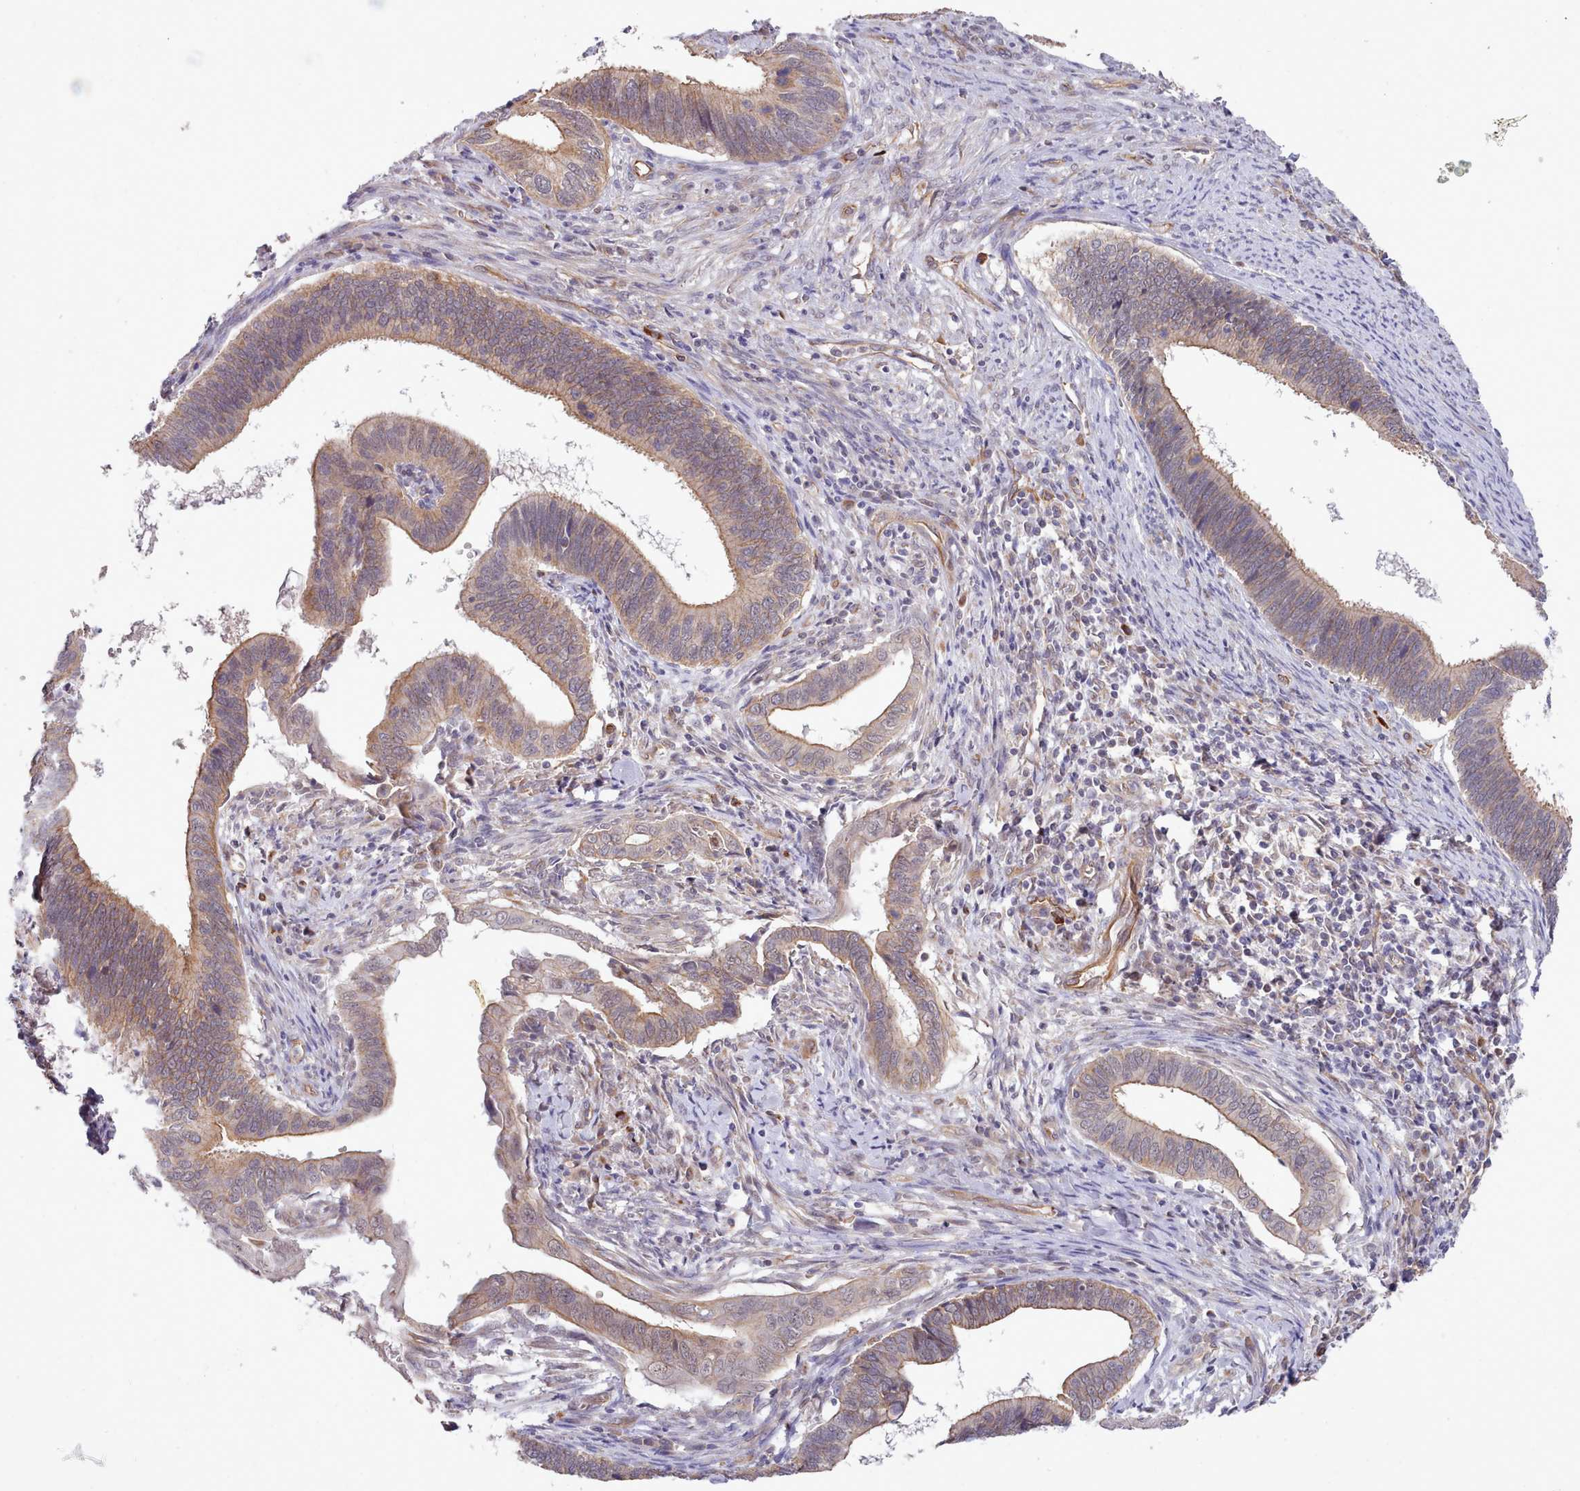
{"staining": {"intensity": "moderate", "quantity": "25%-75%", "location": "cytoplasmic/membranous"}, "tissue": "cervical cancer", "cell_type": "Tumor cells", "image_type": "cancer", "snomed": [{"axis": "morphology", "description": "Adenocarcinoma, NOS"}, {"axis": "topography", "description": "Cervix"}], "caption": "Immunohistochemical staining of human cervical adenocarcinoma displays moderate cytoplasmic/membranous protein expression in about 25%-75% of tumor cells.", "gene": "ZC3H13", "patient": {"sex": "female", "age": 42}}